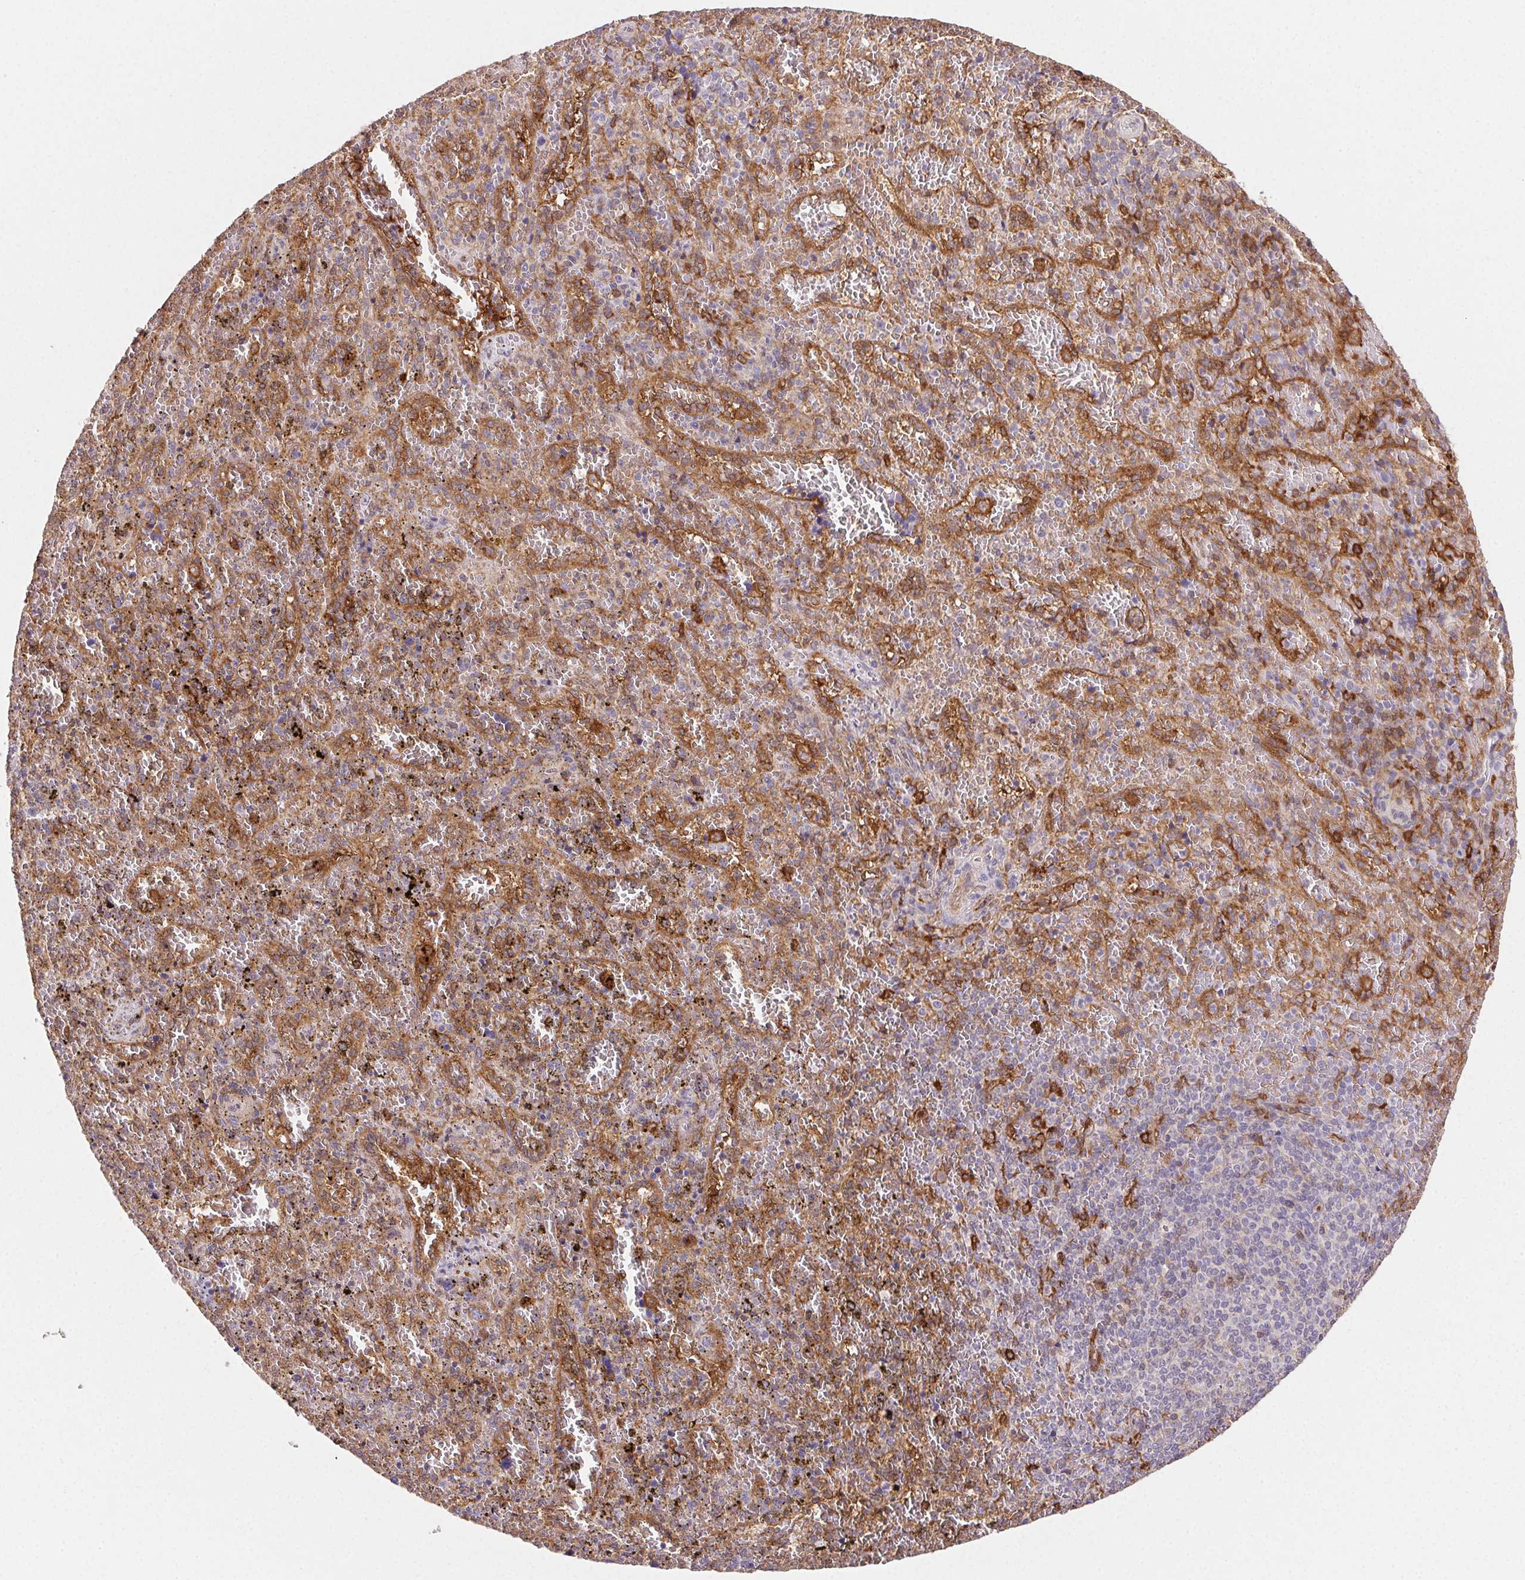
{"staining": {"intensity": "negative", "quantity": "none", "location": "none"}, "tissue": "spleen", "cell_type": "Cells in red pulp", "image_type": "normal", "snomed": [{"axis": "morphology", "description": "Normal tissue, NOS"}, {"axis": "topography", "description": "Spleen"}], "caption": "Immunohistochemical staining of unremarkable spleen demonstrates no significant expression in cells in red pulp.", "gene": "GBP1", "patient": {"sex": "female", "age": 50}}